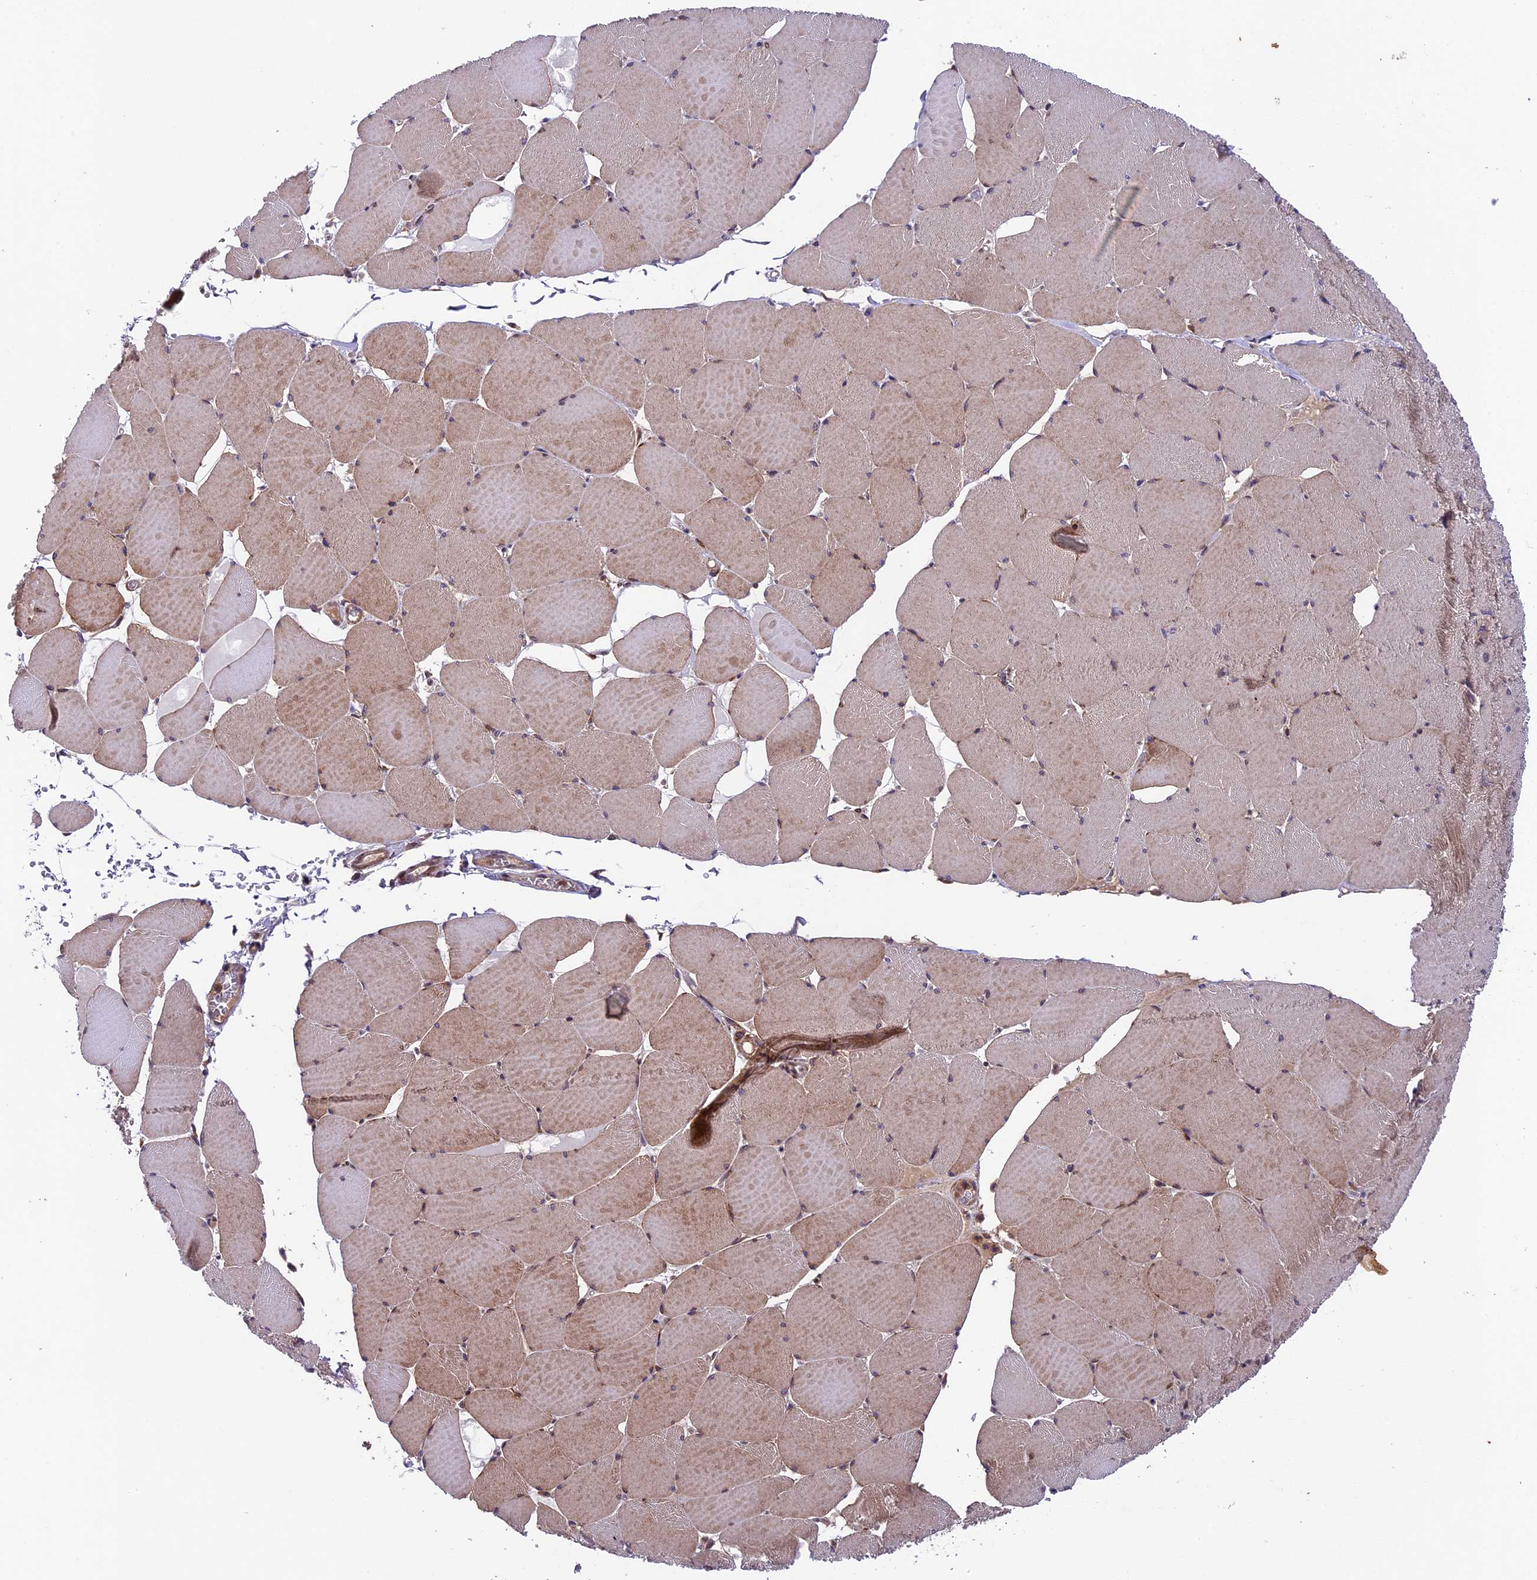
{"staining": {"intensity": "moderate", "quantity": ">75%", "location": "cytoplasmic/membranous"}, "tissue": "skeletal muscle", "cell_type": "Myocytes", "image_type": "normal", "snomed": [{"axis": "morphology", "description": "Normal tissue, NOS"}, {"axis": "topography", "description": "Skeletal muscle"}, {"axis": "topography", "description": "Head-Neck"}], "caption": "High-power microscopy captured an IHC image of benign skeletal muscle, revealing moderate cytoplasmic/membranous positivity in approximately >75% of myocytes. (DAB (3,3'-diaminobenzidine) = brown stain, brightfield microscopy at high magnification).", "gene": "SIPA1L3", "patient": {"sex": "male", "age": 66}}